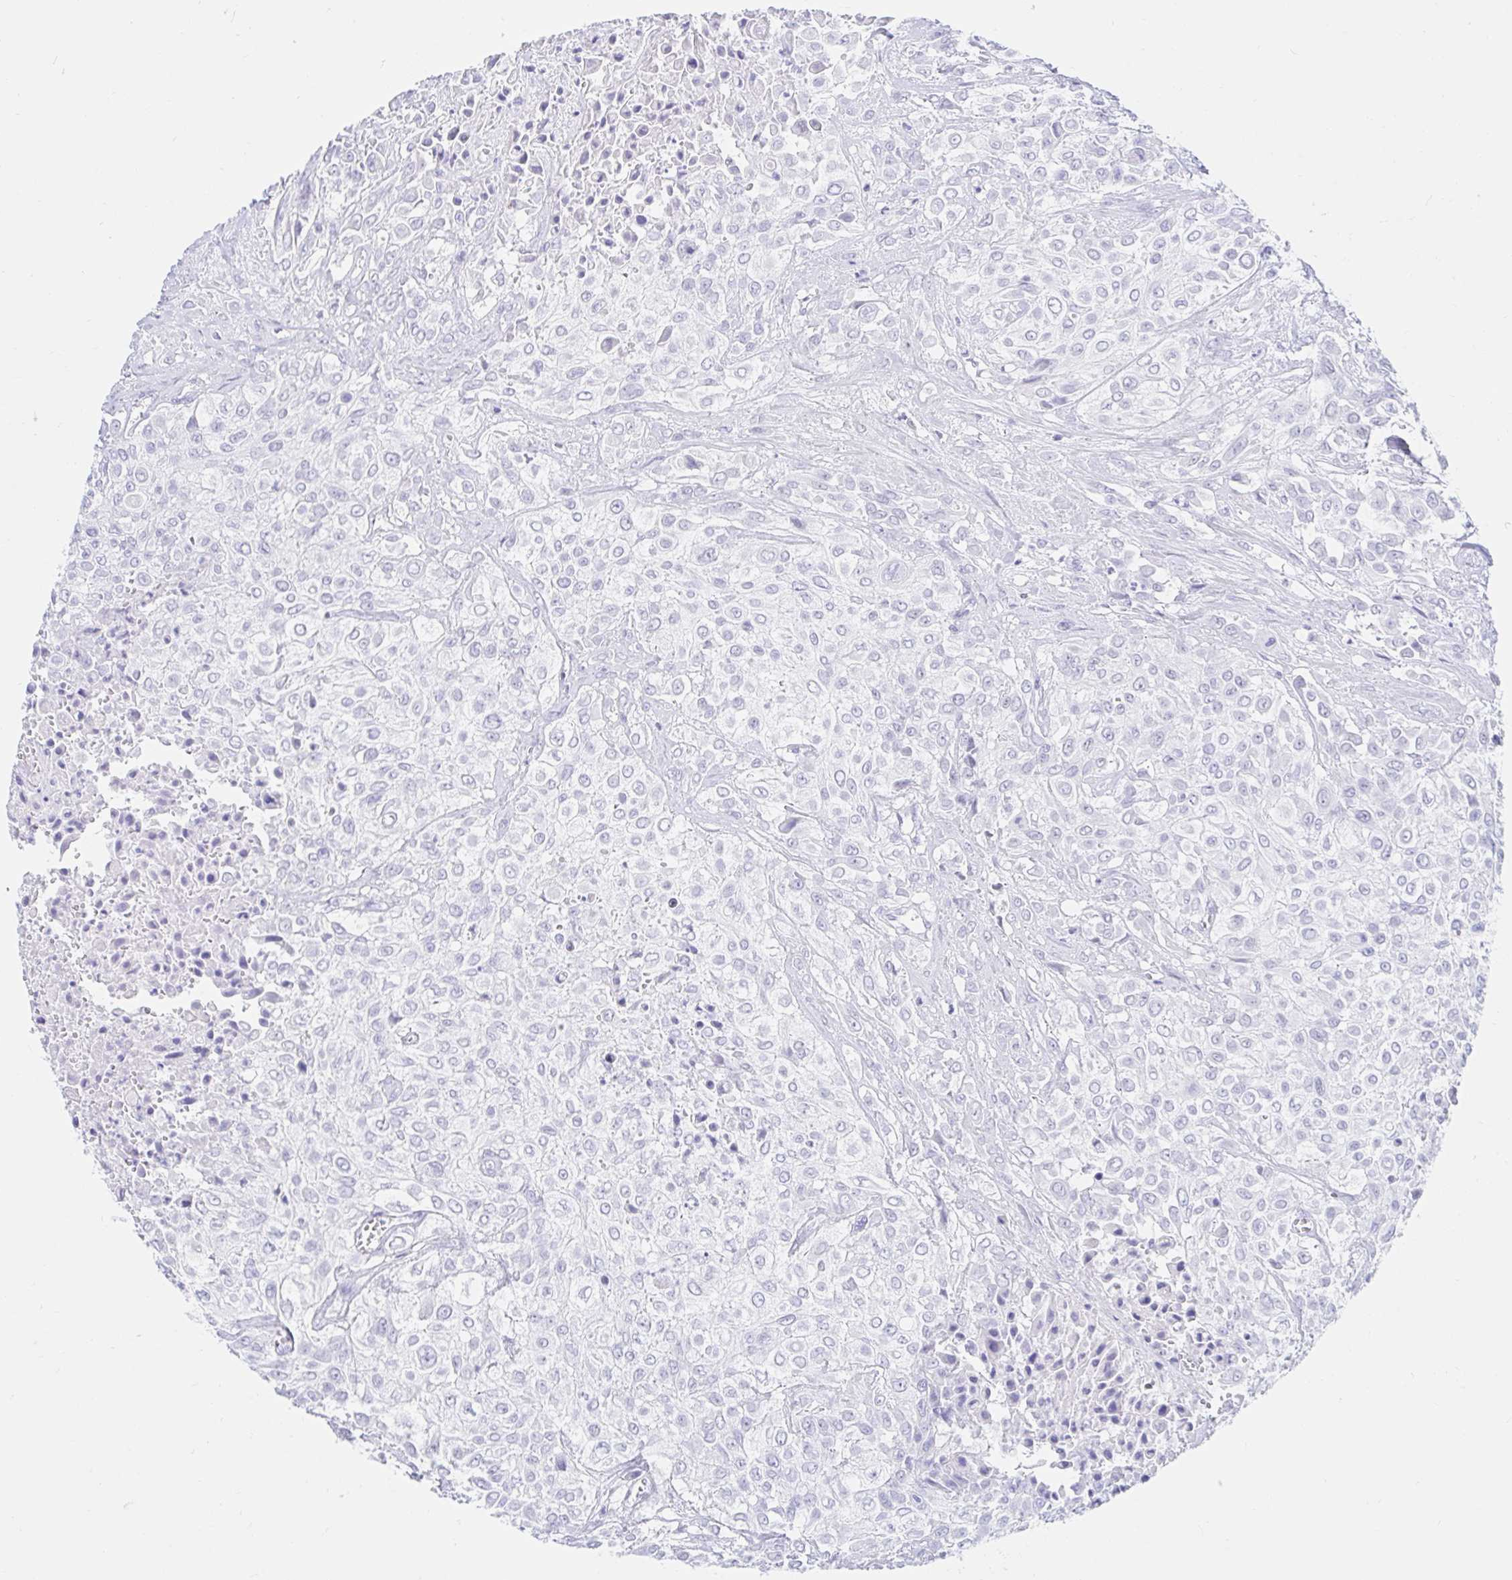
{"staining": {"intensity": "negative", "quantity": "none", "location": "none"}, "tissue": "urothelial cancer", "cell_type": "Tumor cells", "image_type": "cancer", "snomed": [{"axis": "morphology", "description": "Urothelial carcinoma, High grade"}, {"axis": "topography", "description": "Urinary bladder"}], "caption": "This image is of high-grade urothelial carcinoma stained with immunohistochemistry to label a protein in brown with the nuclei are counter-stained blue. There is no staining in tumor cells.", "gene": "OR6T1", "patient": {"sex": "male", "age": 57}}